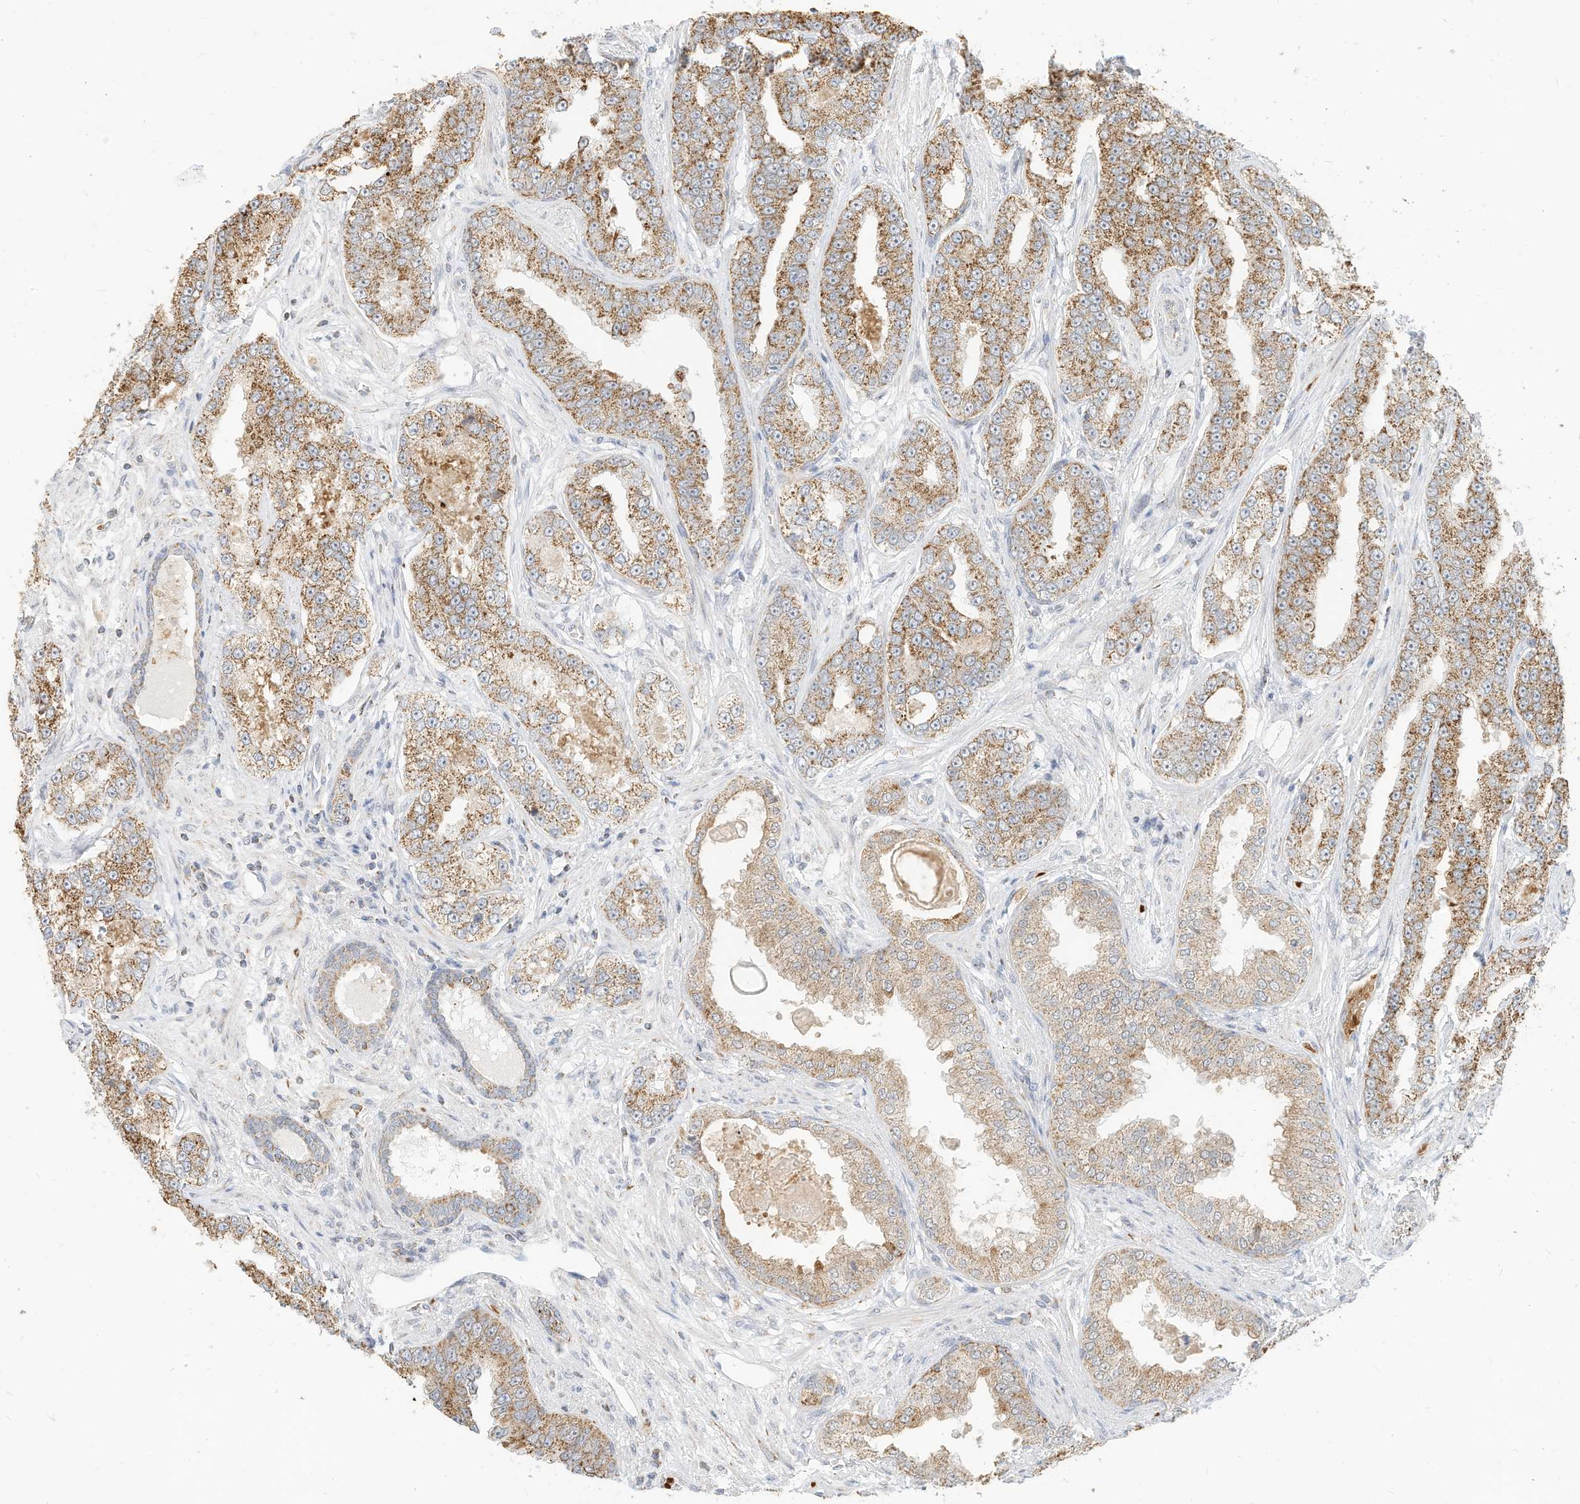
{"staining": {"intensity": "moderate", "quantity": ">75%", "location": "cytoplasmic/membranous"}, "tissue": "prostate cancer", "cell_type": "Tumor cells", "image_type": "cancer", "snomed": [{"axis": "morphology", "description": "Normal tissue, NOS"}, {"axis": "morphology", "description": "Adenocarcinoma, High grade"}, {"axis": "topography", "description": "Prostate"}], "caption": "Moderate cytoplasmic/membranous expression for a protein is present in about >75% of tumor cells of prostate cancer using immunohistochemistry (IHC).", "gene": "MTUS2", "patient": {"sex": "male", "age": 83}}